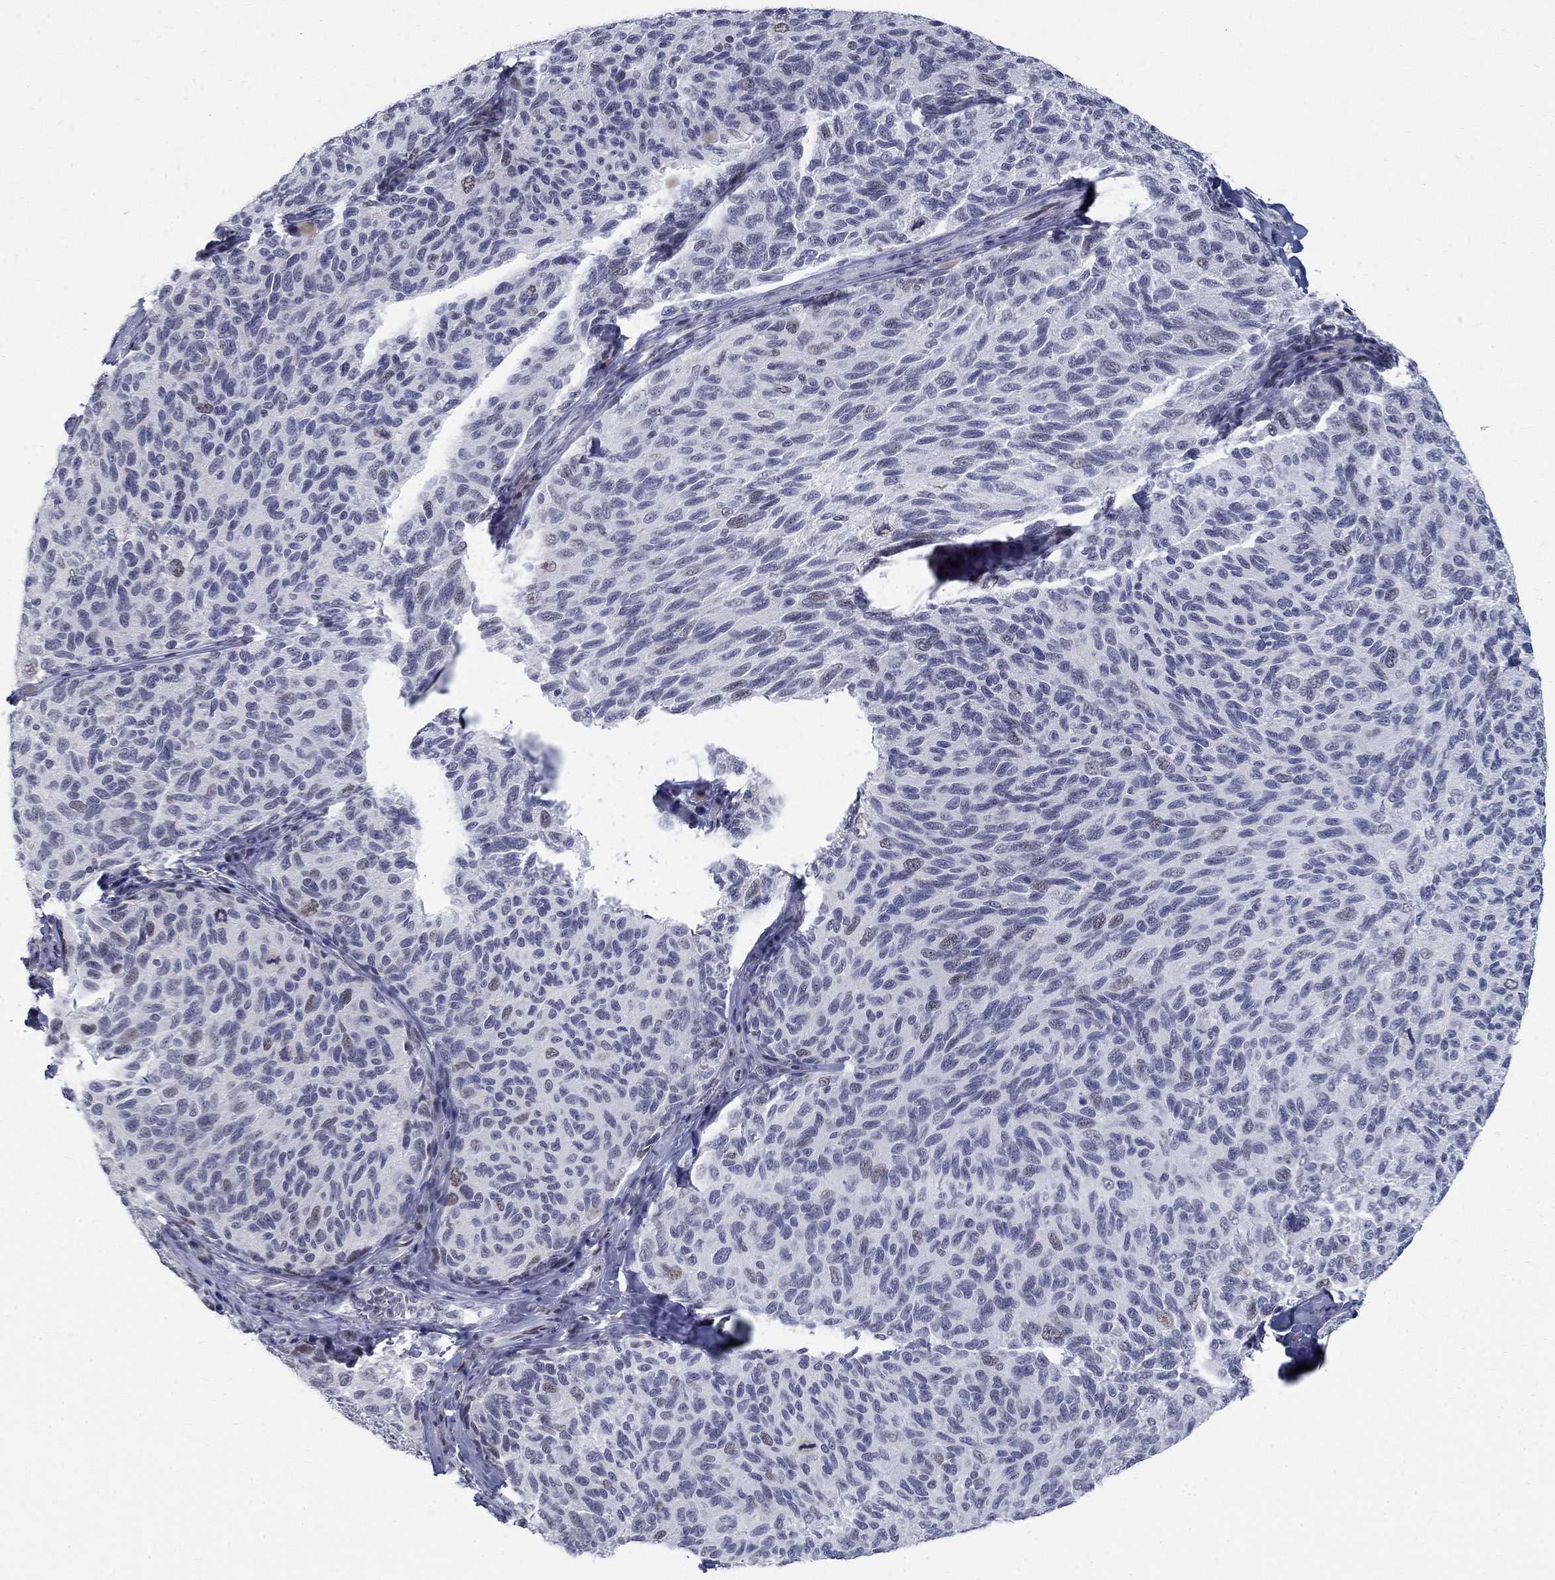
{"staining": {"intensity": "negative", "quantity": "none", "location": "none"}, "tissue": "melanoma", "cell_type": "Tumor cells", "image_type": "cancer", "snomed": [{"axis": "morphology", "description": "Malignant melanoma, NOS"}, {"axis": "topography", "description": "Skin"}], "caption": "A high-resolution histopathology image shows immunohistochemistry (IHC) staining of melanoma, which displays no significant positivity in tumor cells.", "gene": "BHLHE22", "patient": {"sex": "female", "age": 73}}